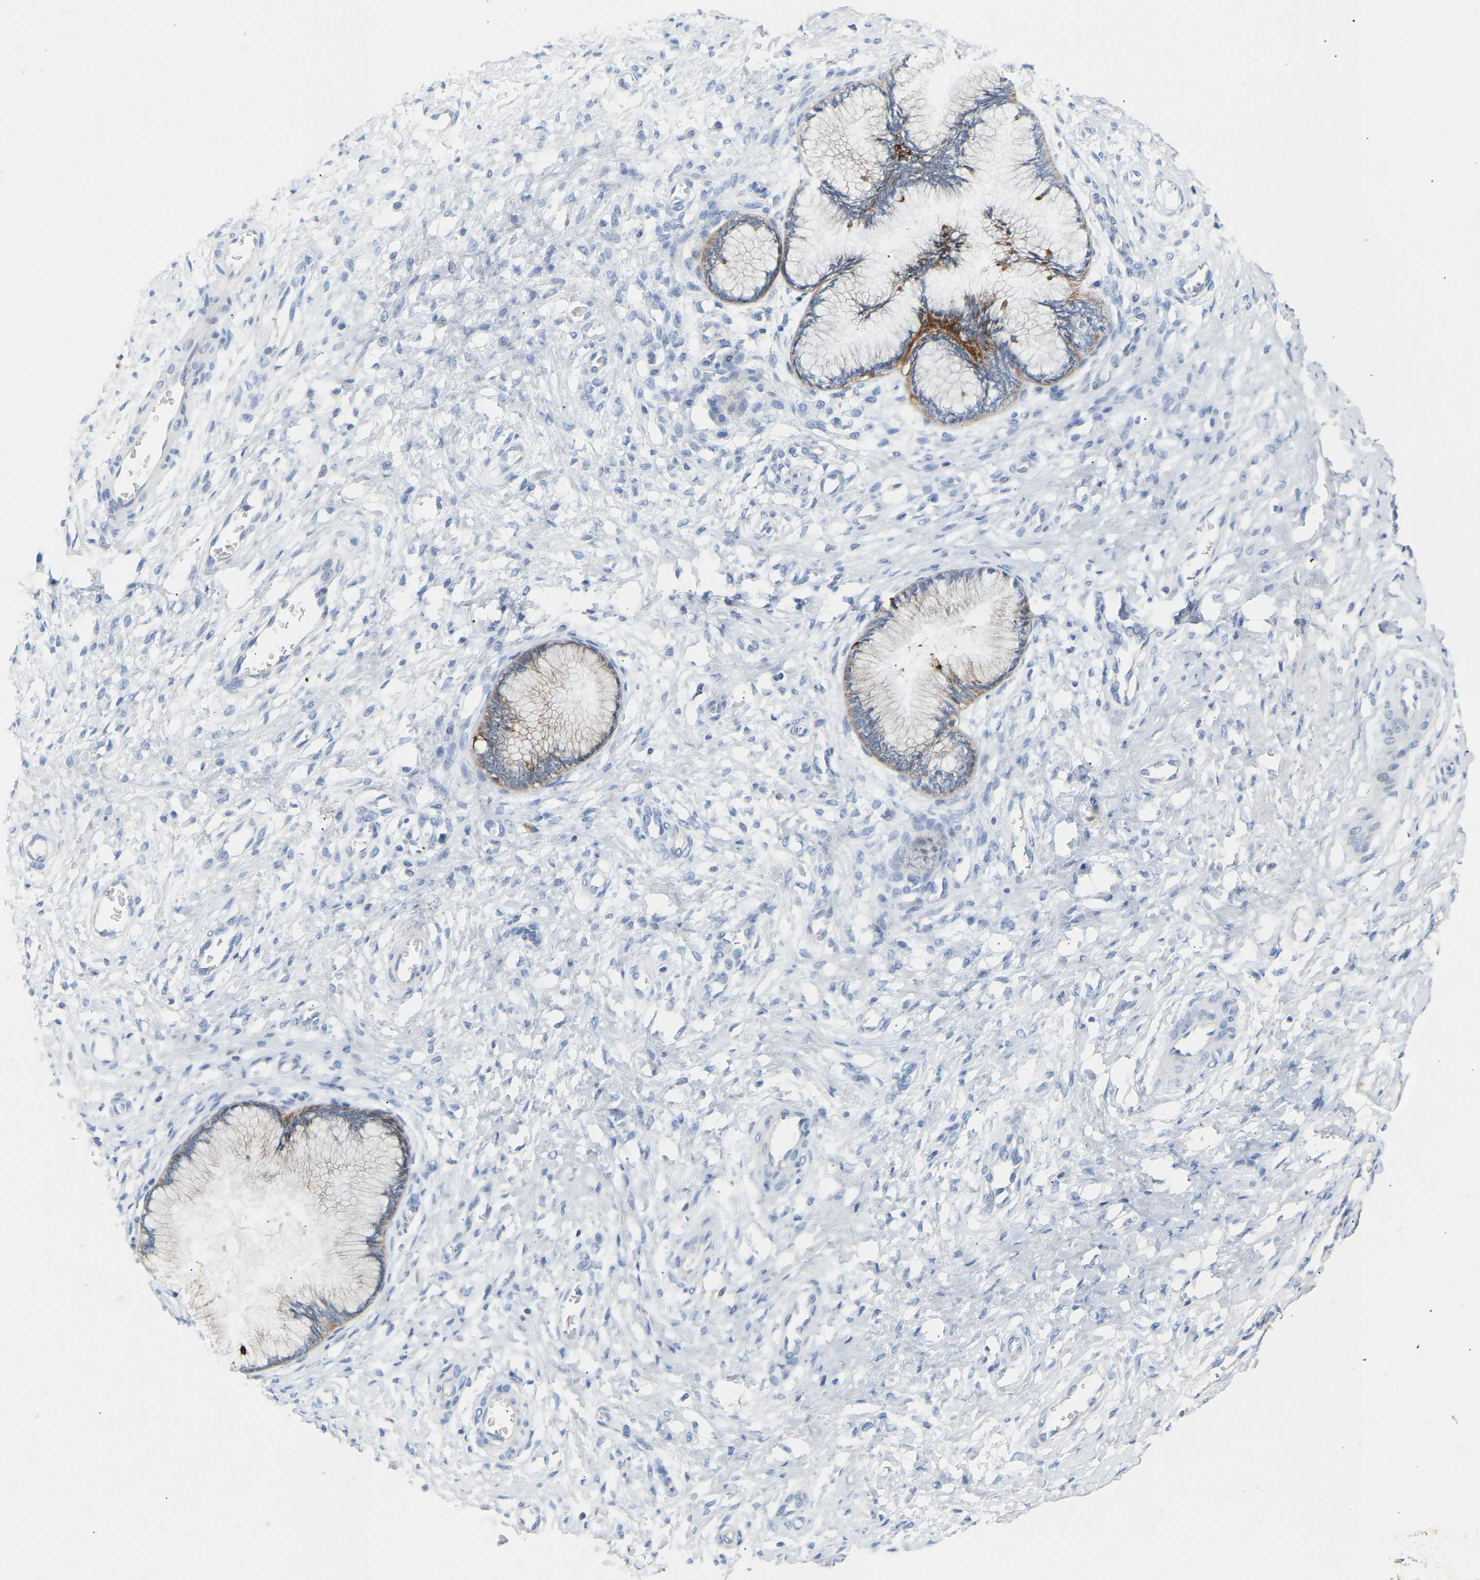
{"staining": {"intensity": "weak", "quantity": ">75%", "location": "cytoplasmic/membranous"}, "tissue": "cervix", "cell_type": "Glandular cells", "image_type": "normal", "snomed": [{"axis": "morphology", "description": "Normal tissue, NOS"}, {"axis": "topography", "description": "Cervix"}], "caption": "Immunohistochemistry image of unremarkable cervix stained for a protein (brown), which exhibits low levels of weak cytoplasmic/membranous staining in about >75% of glandular cells.", "gene": "PEX1", "patient": {"sex": "female", "age": 55}}